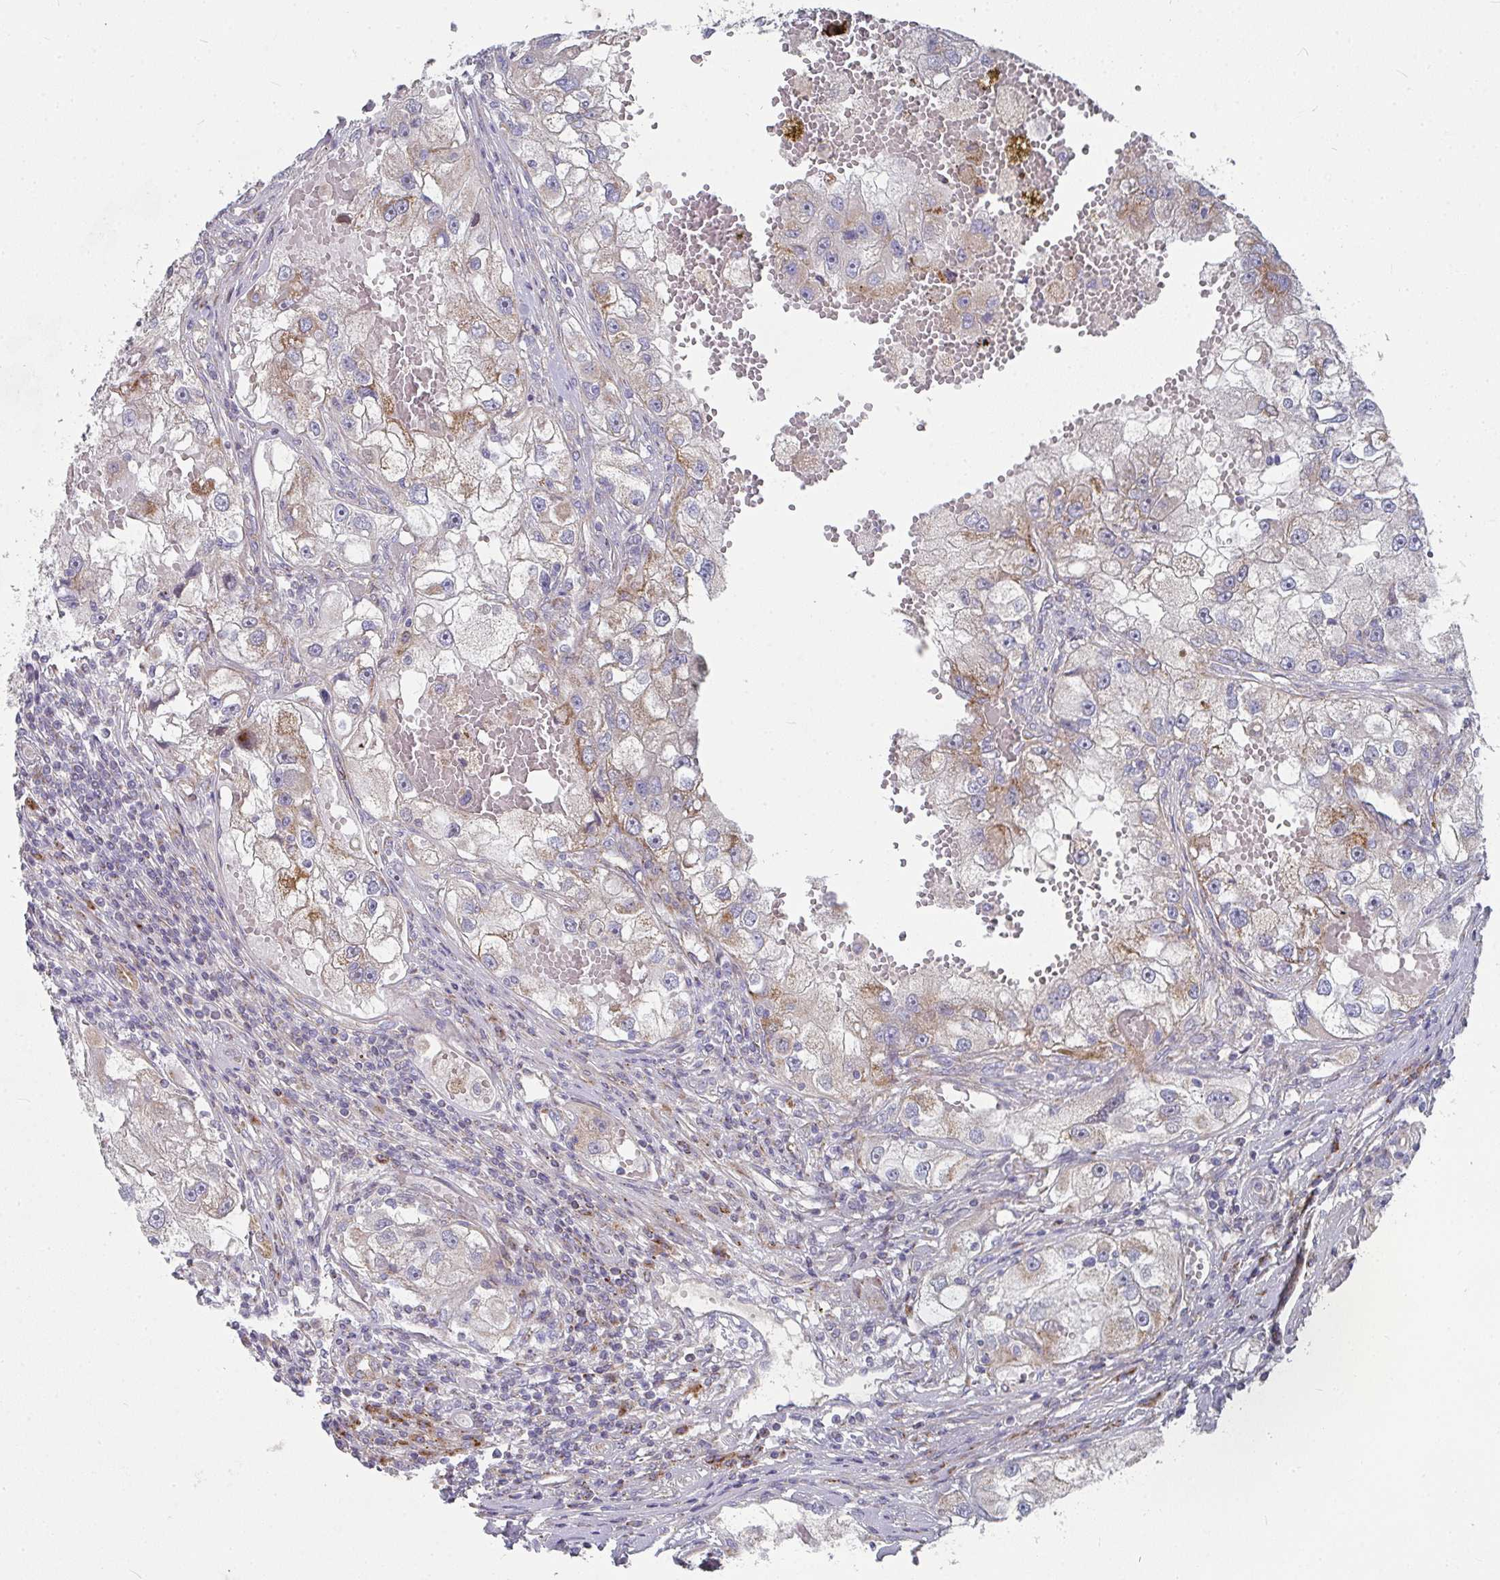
{"staining": {"intensity": "moderate", "quantity": "25%-75%", "location": "cytoplasmic/membranous"}, "tissue": "renal cancer", "cell_type": "Tumor cells", "image_type": "cancer", "snomed": [{"axis": "morphology", "description": "Adenocarcinoma, NOS"}, {"axis": "topography", "description": "Kidney"}], "caption": "An image of adenocarcinoma (renal) stained for a protein reveals moderate cytoplasmic/membranous brown staining in tumor cells. The staining was performed using DAB, with brown indicating positive protein expression. Nuclei are stained blue with hematoxylin.", "gene": "RHEBL1", "patient": {"sex": "male", "age": 63}}